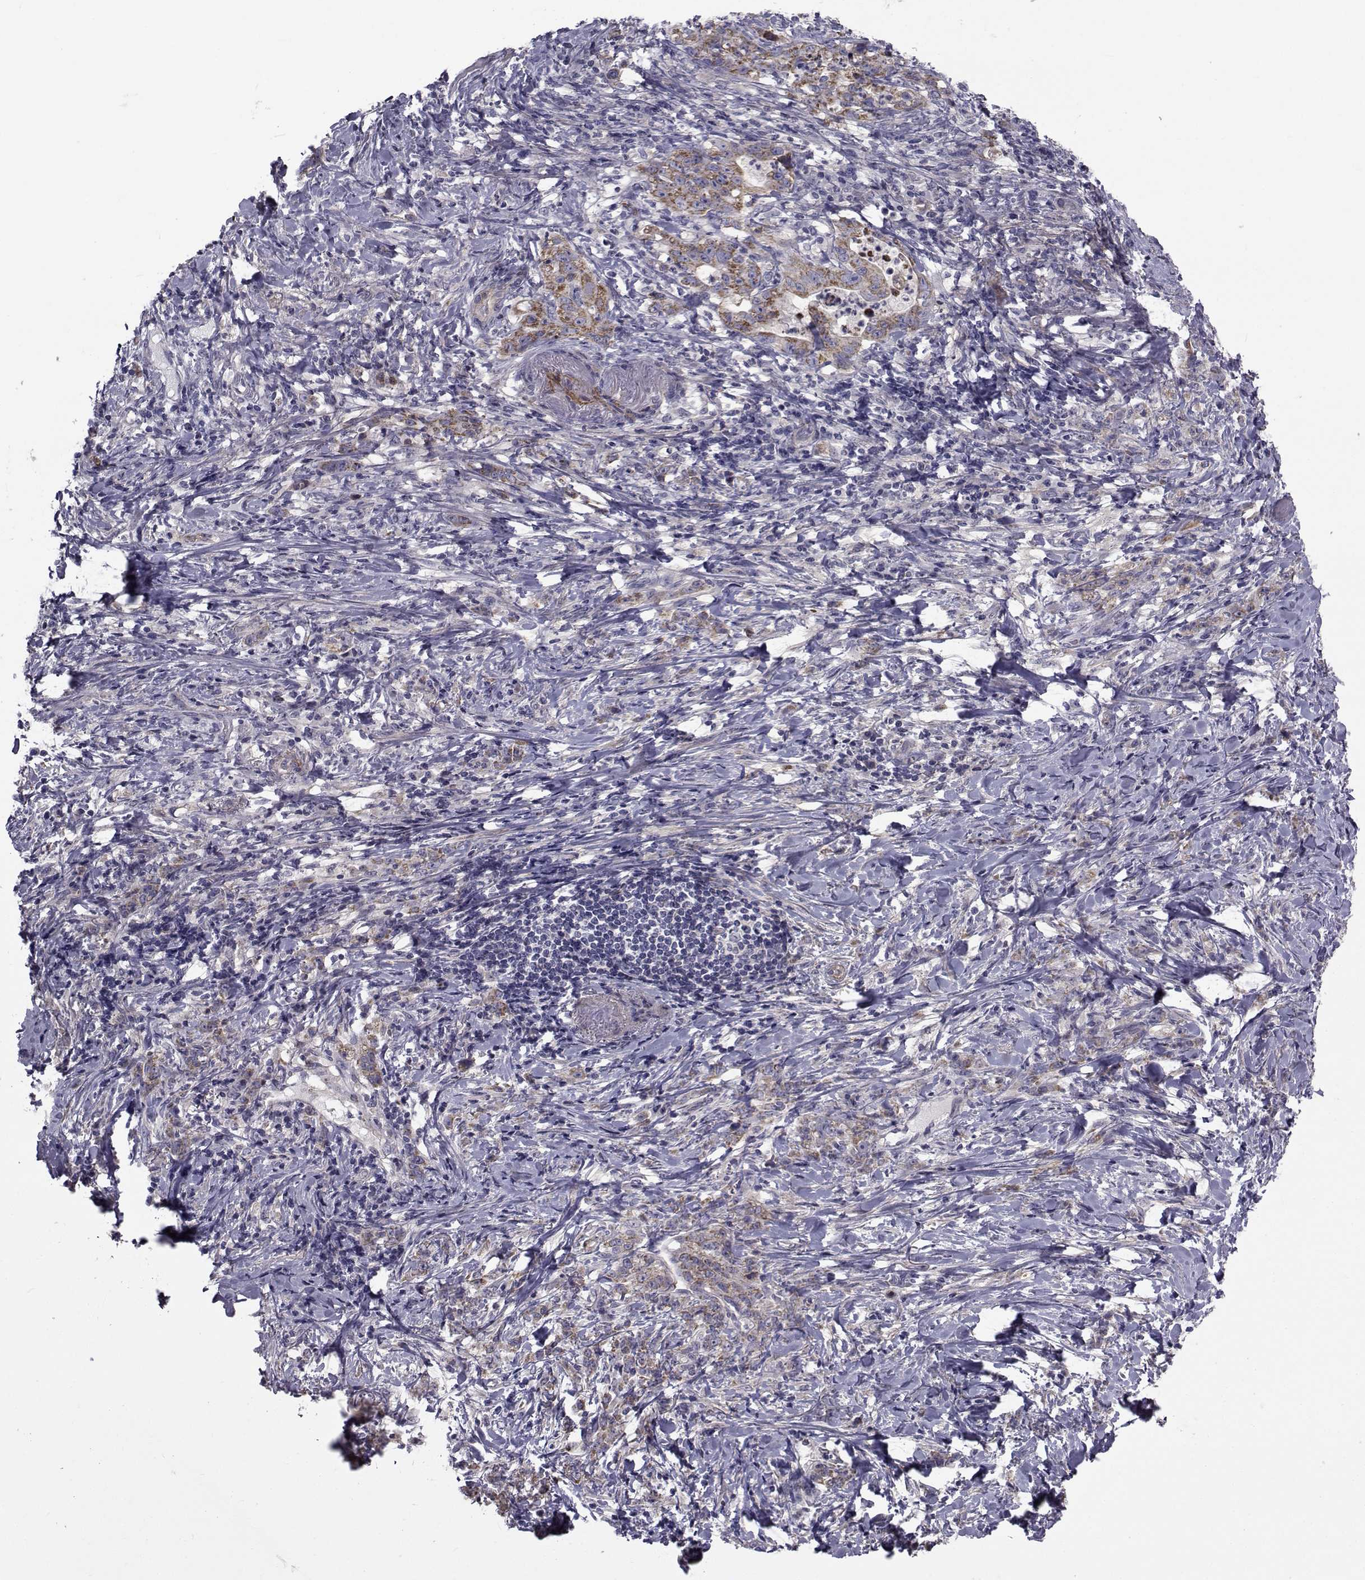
{"staining": {"intensity": "moderate", "quantity": ">75%", "location": "cytoplasmic/membranous"}, "tissue": "stomach cancer", "cell_type": "Tumor cells", "image_type": "cancer", "snomed": [{"axis": "morphology", "description": "Adenocarcinoma, NOS"}, {"axis": "topography", "description": "Stomach, lower"}], "caption": "Protein staining of stomach cancer tissue demonstrates moderate cytoplasmic/membranous staining in approximately >75% of tumor cells.", "gene": "CFAP74", "patient": {"sex": "male", "age": 88}}